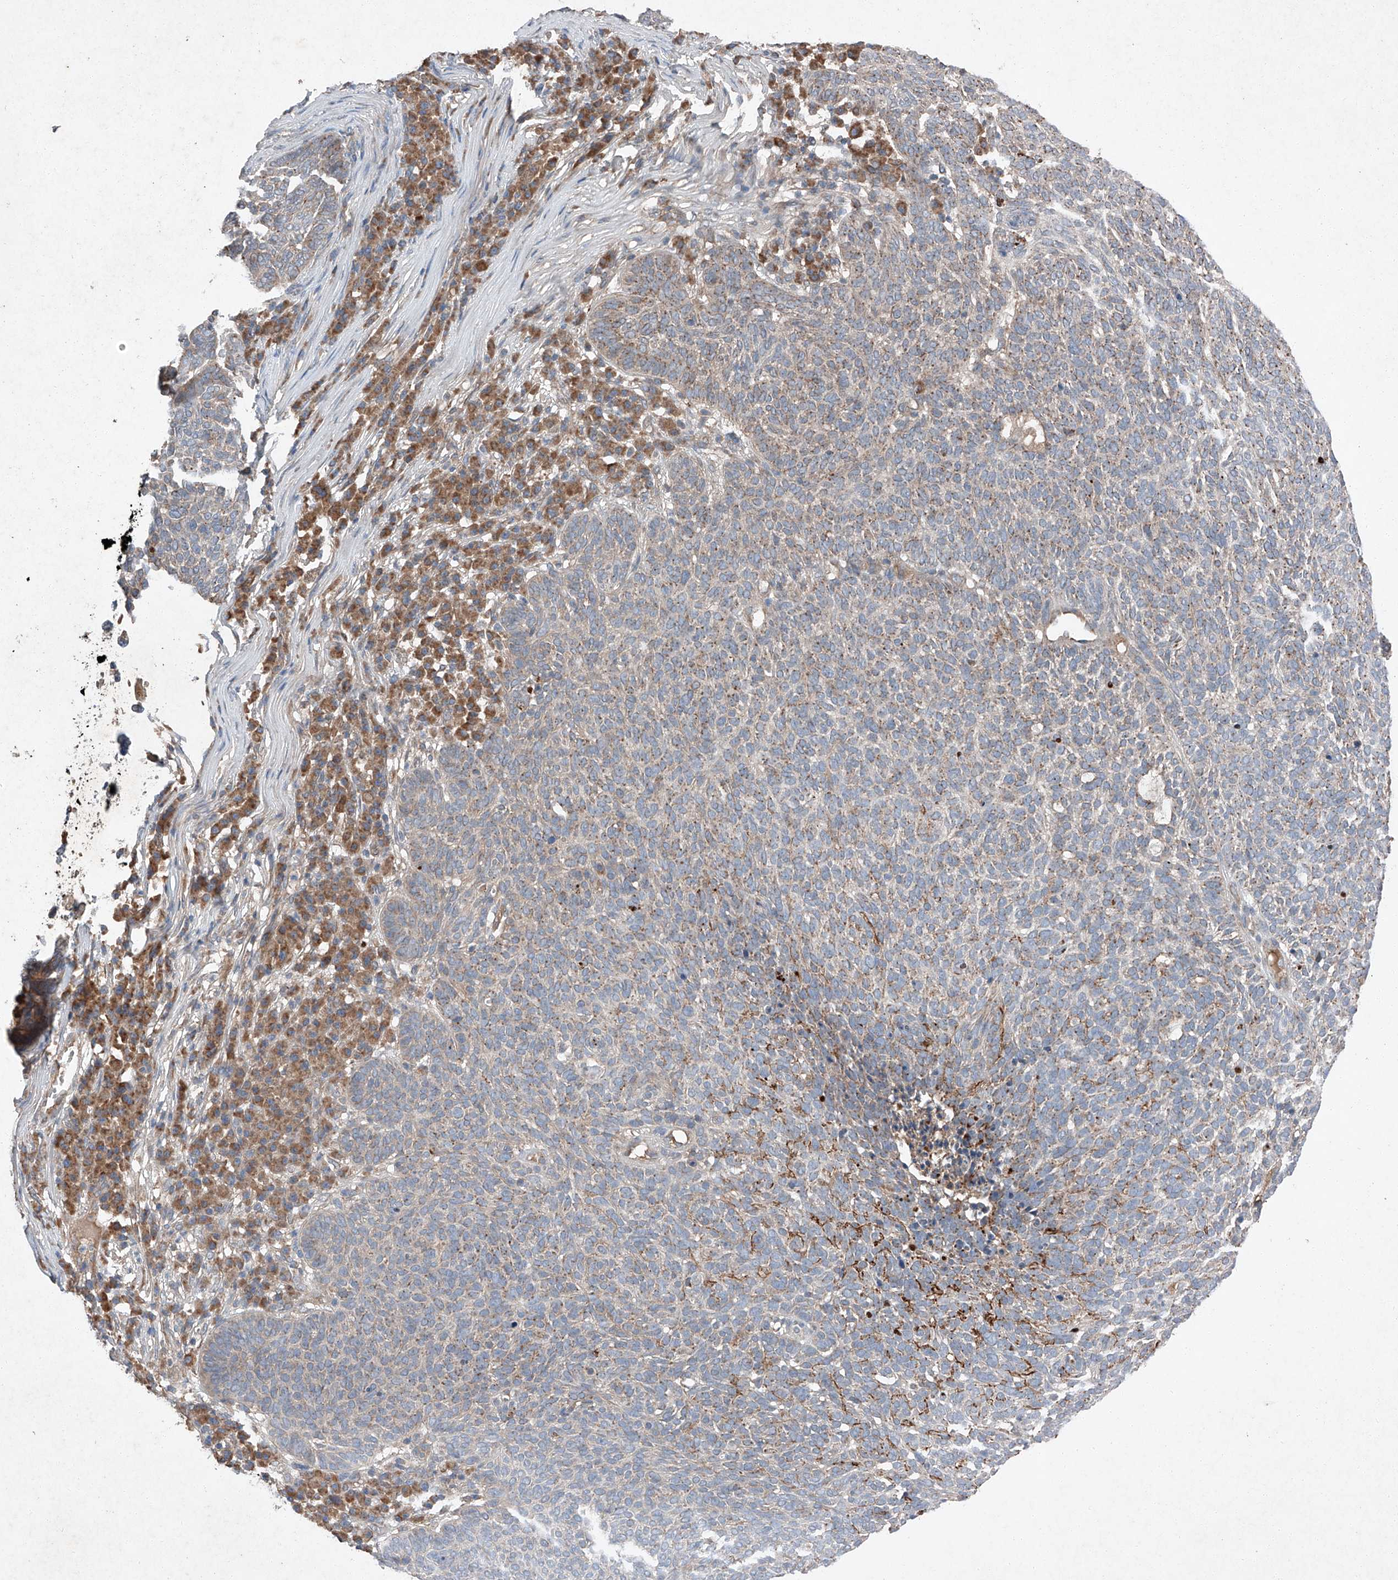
{"staining": {"intensity": "weak", "quantity": "25%-75%", "location": "cytoplasmic/membranous"}, "tissue": "skin cancer", "cell_type": "Tumor cells", "image_type": "cancer", "snomed": [{"axis": "morphology", "description": "Squamous cell carcinoma, NOS"}, {"axis": "topography", "description": "Skin"}], "caption": "This image shows squamous cell carcinoma (skin) stained with immunohistochemistry to label a protein in brown. The cytoplasmic/membranous of tumor cells show weak positivity for the protein. Nuclei are counter-stained blue.", "gene": "RUSC1", "patient": {"sex": "female", "age": 90}}